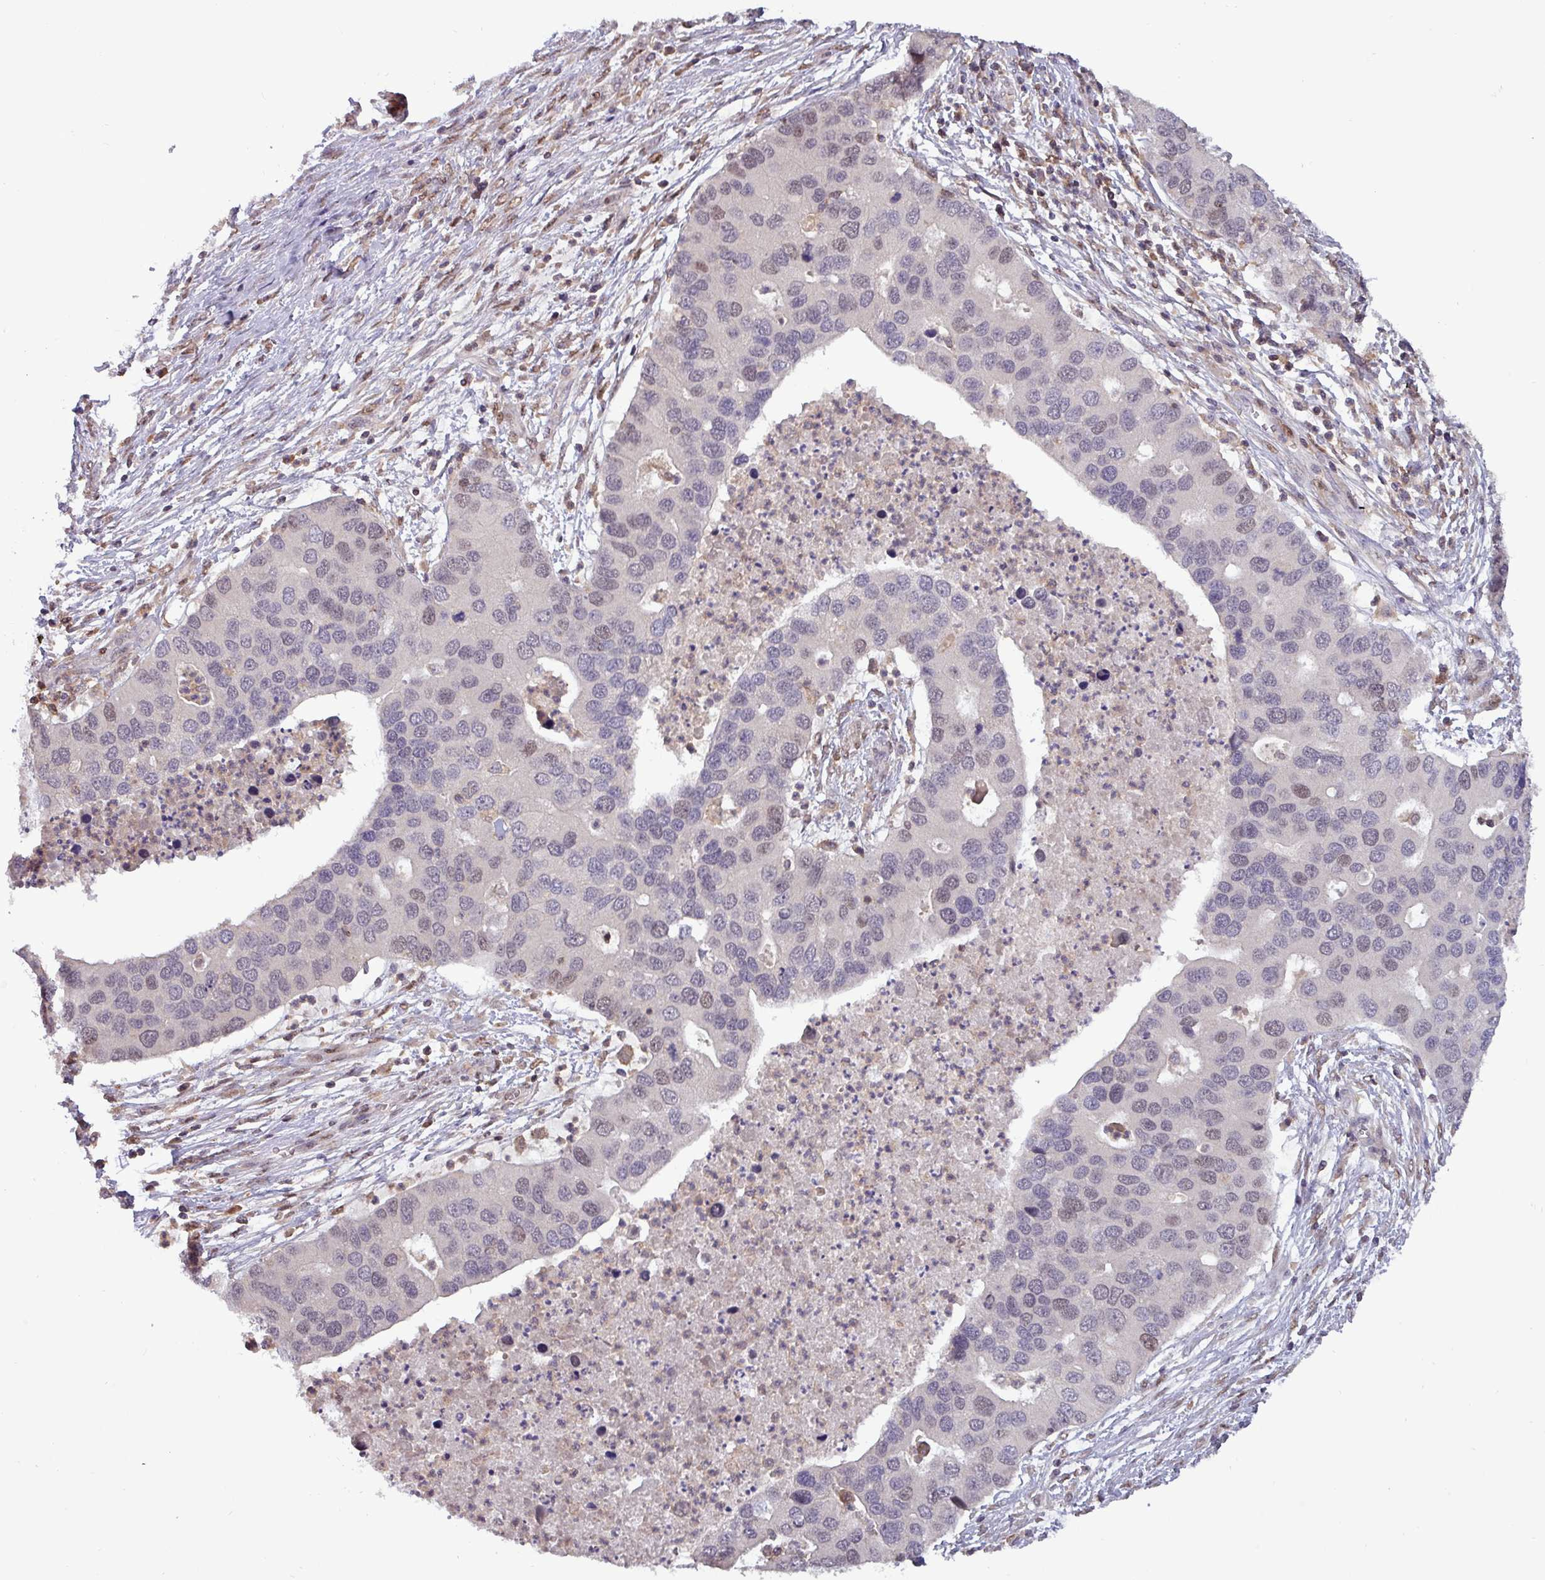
{"staining": {"intensity": "weak", "quantity": "25%-75%", "location": "nuclear"}, "tissue": "lung cancer", "cell_type": "Tumor cells", "image_type": "cancer", "snomed": [{"axis": "morphology", "description": "Aneuploidy"}, {"axis": "morphology", "description": "Adenocarcinoma, NOS"}, {"axis": "topography", "description": "Lymph node"}, {"axis": "topography", "description": "Lung"}], "caption": "Protein staining of lung cancer (adenocarcinoma) tissue demonstrates weak nuclear expression in approximately 25%-75% of tumor cells.", "gene": "PRRX1", "patient": {"sex": "female", "age": 74}}